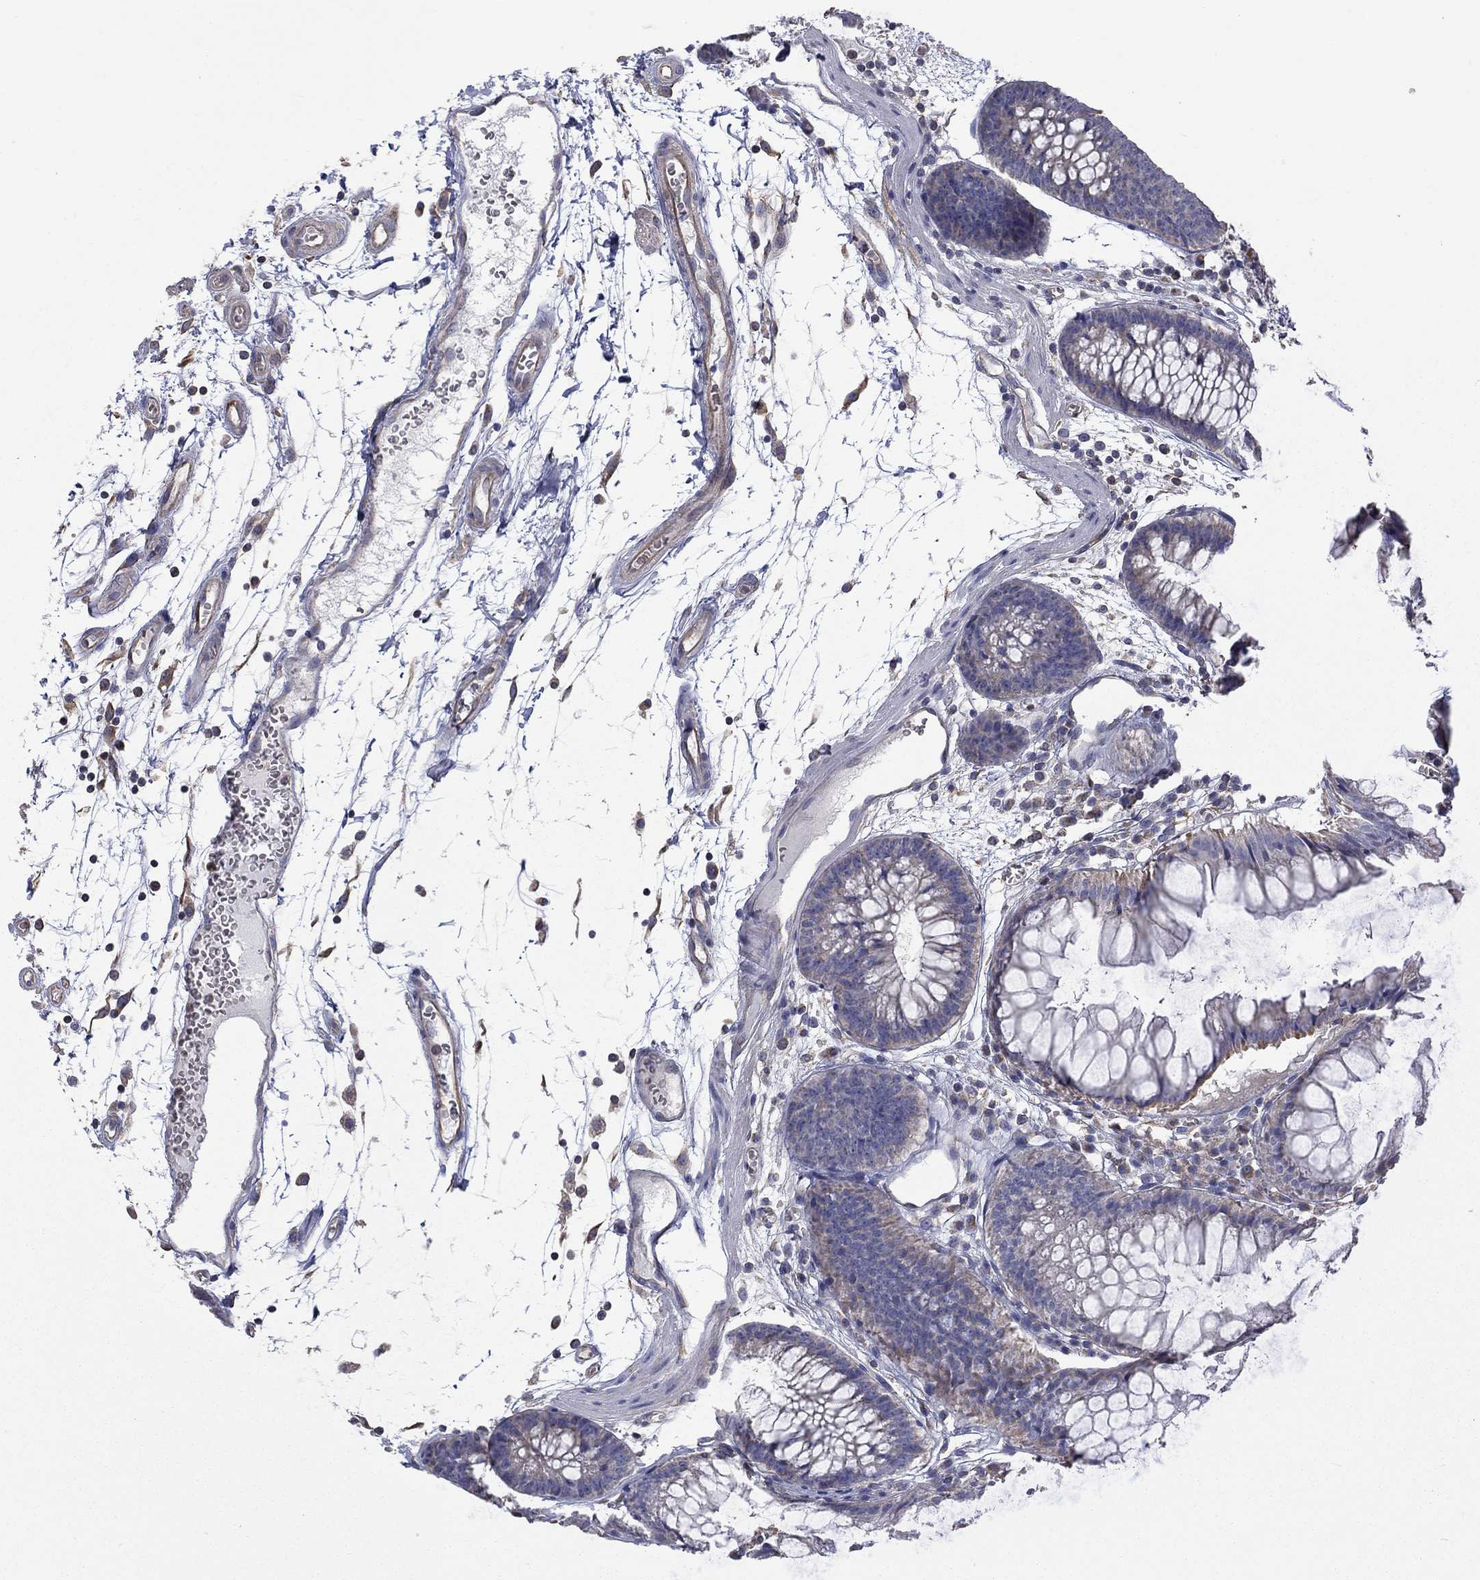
{"staining": {"intensity": "weak", "quantity": "25%-75%", "location": "cytoplasmic/membranous"}, "tissue": "colon", "cell_type": "Endothelial cells", "image_type": "normal", "snomed": [{"axis": "morphology", "description": "Normal tissue, NOS"}, {"axis": "morphology", "description": "Adenocarcinoma, NOS"}, {"axis": "topography", "description": "Colon"}], "caption": "DAB immunohistochemical staining of benign colon shows weak cytoplasmic/membranous protein expression in about 25%-75% of endothelial cells. The protein is stained brown, and the nuclei are stained in blue (DAB IHC with brightfield microscopy, high magnification).", "gene": "CAMKK2", "patient": {"sex": "male", "age": 65}}